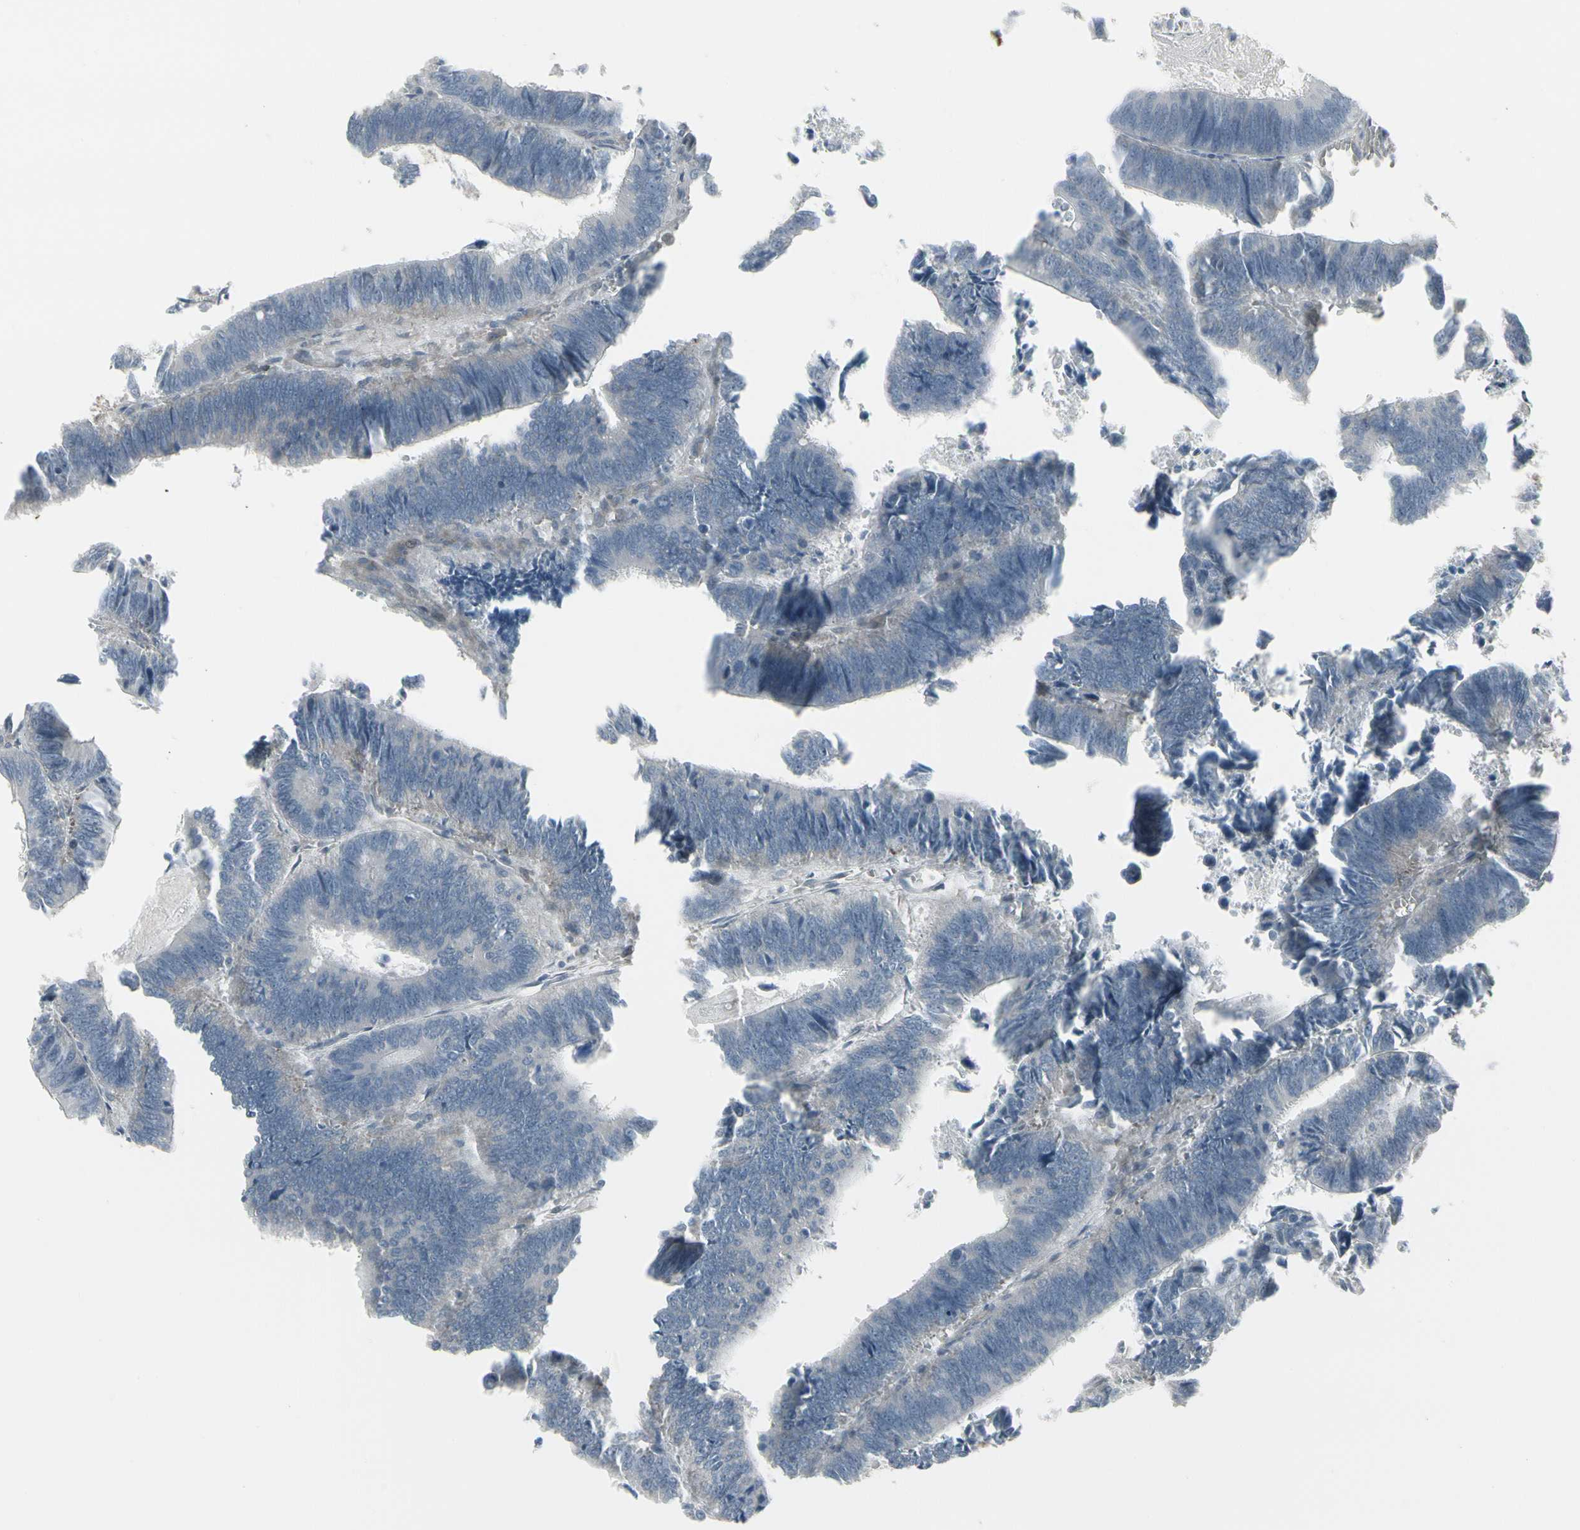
{"staining": {"intensity": "negative", "quantity": "none", "location": "none"}, "tissue": "colorectal cancer", "cell_type": "Tumor cells", "image_type": "cancer", "snomed": [{"axis": "morphology", "description": "Adenocarcinoma, NOS"}, {"axis": "topography", "description": "Colon"}], "caption": "Immunohistochemistry of human colorectal cancer demonstrates no staining in tumor cells.", "gene": "IGFBP6", "patient": {"sex": "male", "age": 72}}